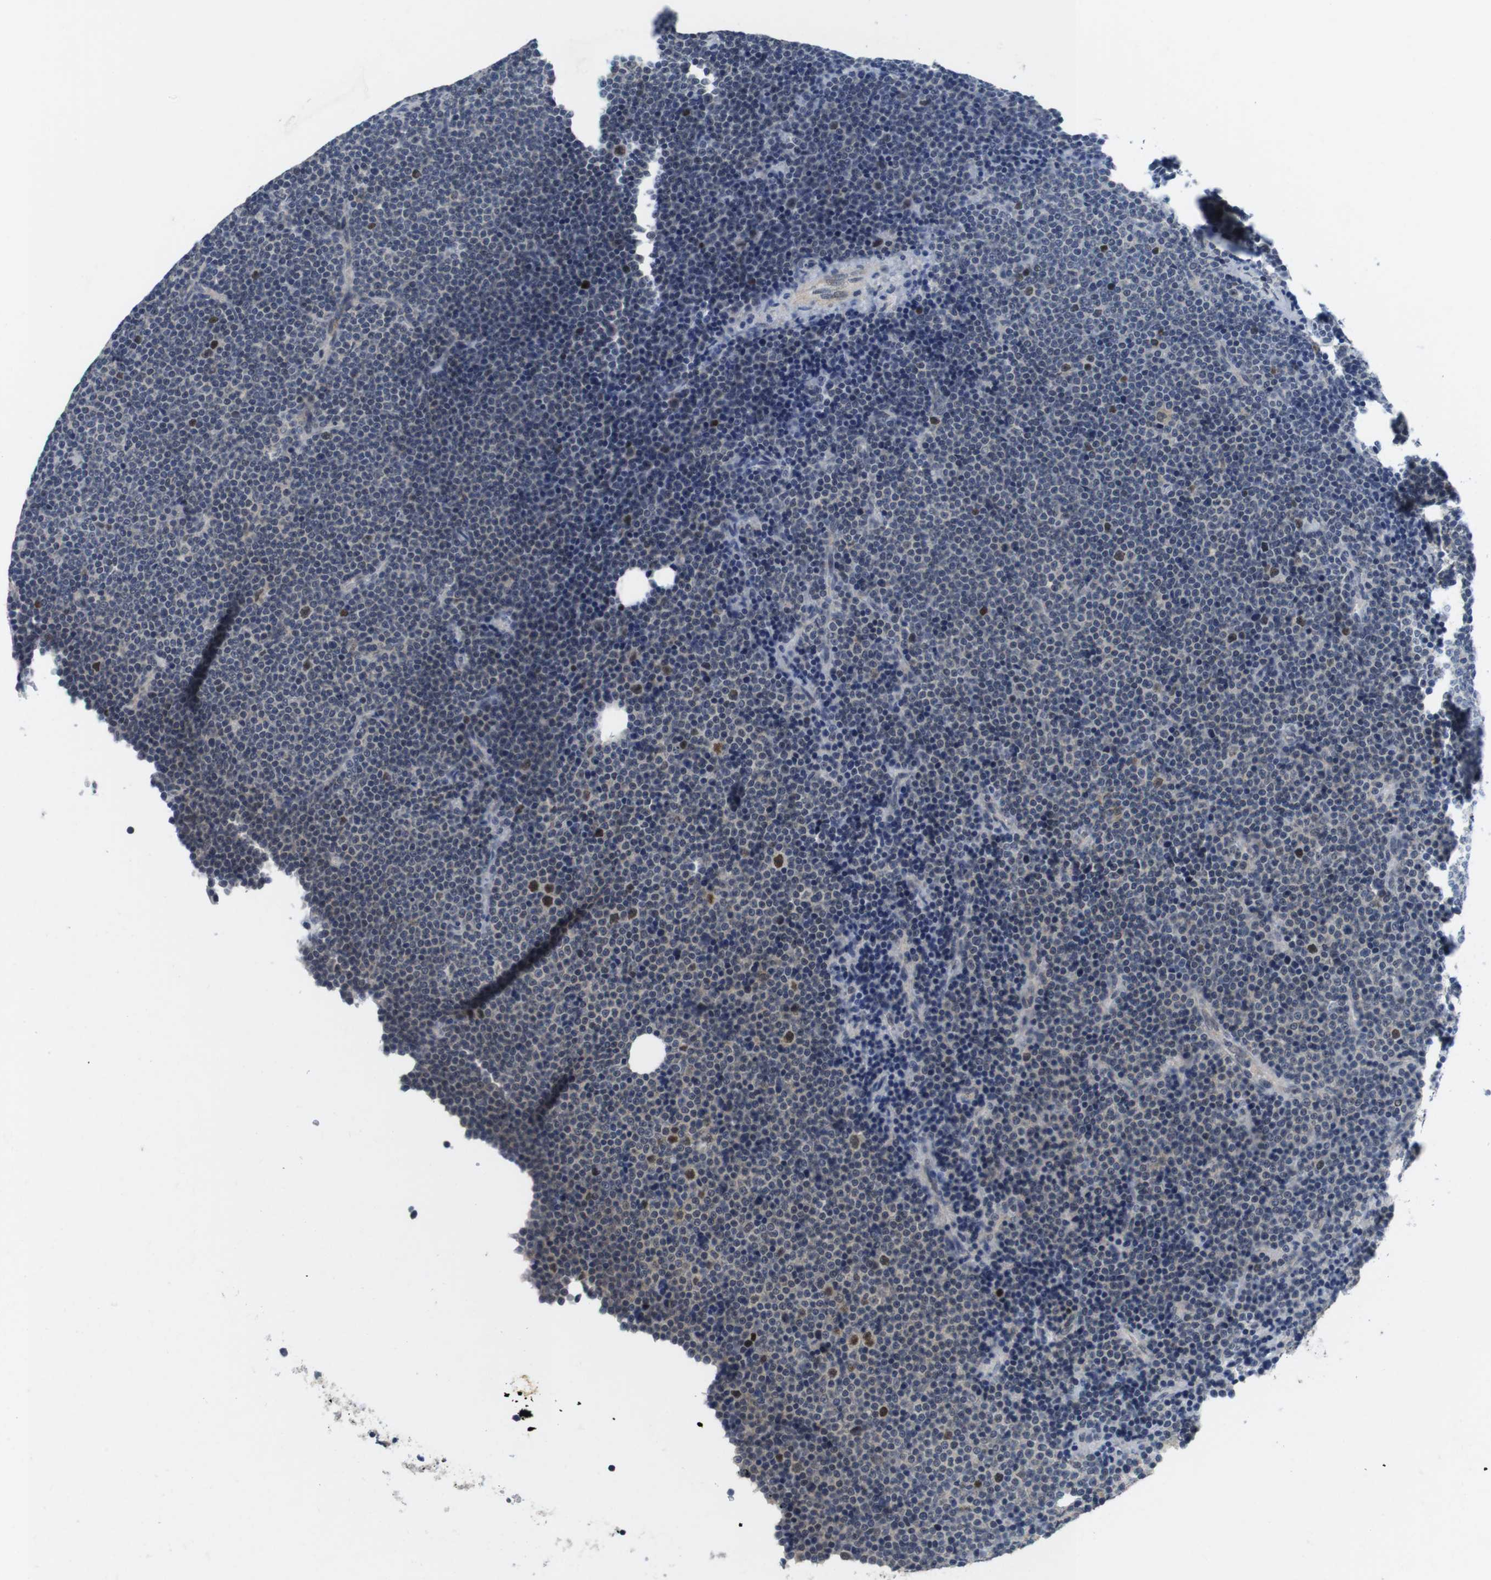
{"staining": {"intensity": "strong", "quantity": "<25%", "location": "nuclear"}, "tissue": "lymphoma", "cell_type": "Tumor cells", "image_type": "cancer", "snomed": [{"axis": "morphology", "description": "Malignant lymphoma, non-Hodgkin's type, Low grade"}, {"axis": "topography", "description": "Lymph node"}], "caption": "Brown immunohistochemical staining in human malignant lymphoma, non-Hodgkin's type (low-grade) exhibits strong nuclear positivity in approximately <25% of tumor cells.", "gene": "SKP2", "patient": {"sex": "female", "age": 67}}